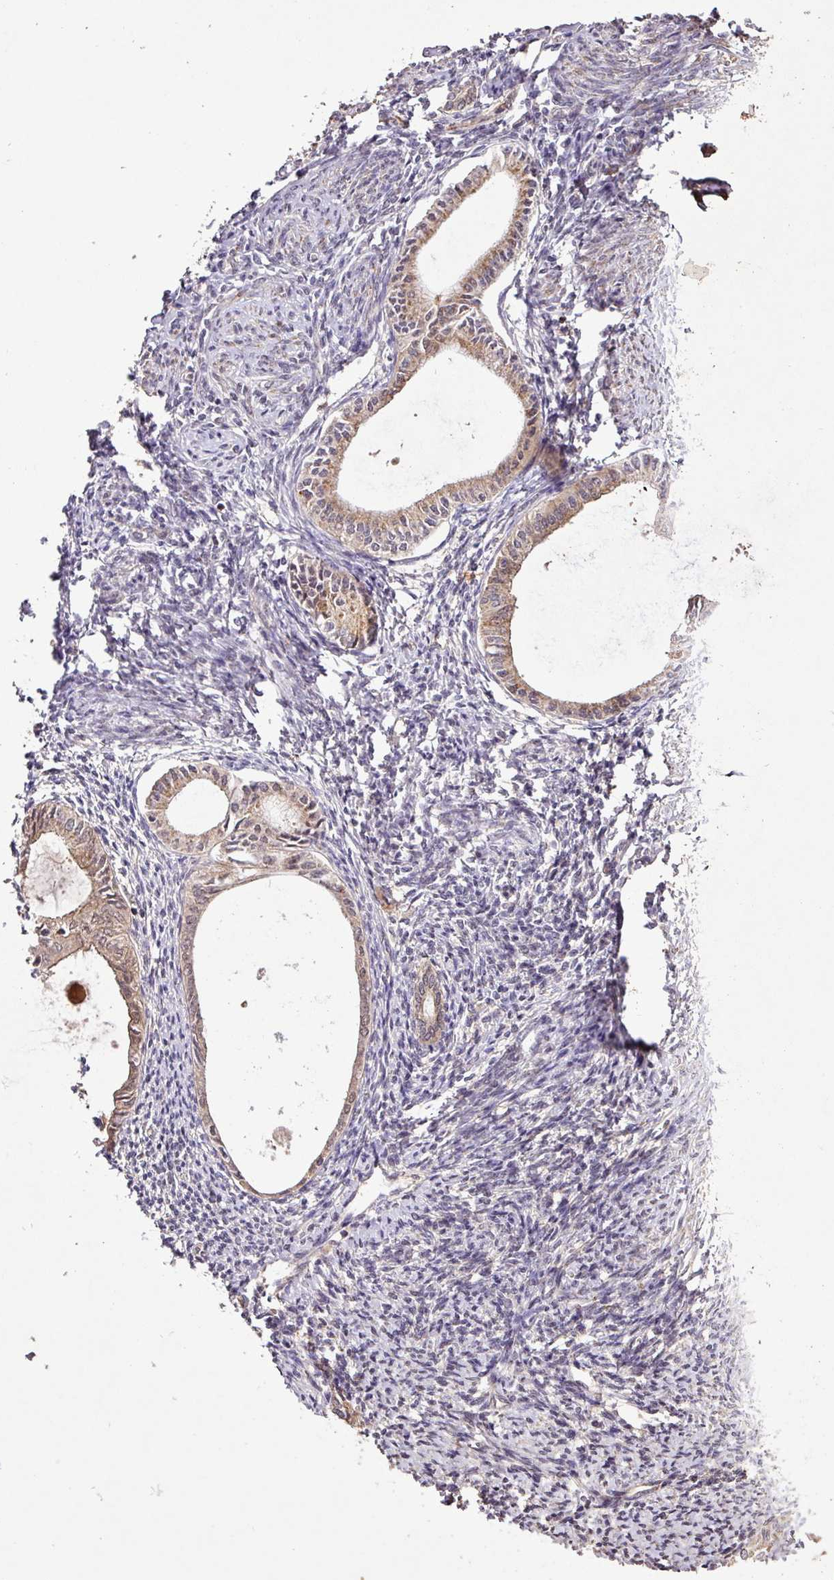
{"staining": {"intensity": "weak", "quantity": "25%-75%", "location": "cytoplasmic/membranous,nuclear"}, "tissue": "endometrium", "cell_type": "Cells in endometrial stroma", "image_type": "normal", "snomed": [{"axis": "morphology", "description": "Normal tissue, NOS"}, {"axis": "topography", "description": "Endometrium"}], "caption": "IHC of unremarkable human endometrium reveals low levels of weak cytoplasmic/membranous,nuclear positivity in approximately 25%-75% of cells in endometrial stroma.", "gene": "FAIM", "patient": {"sex": "female", "age": 63}}